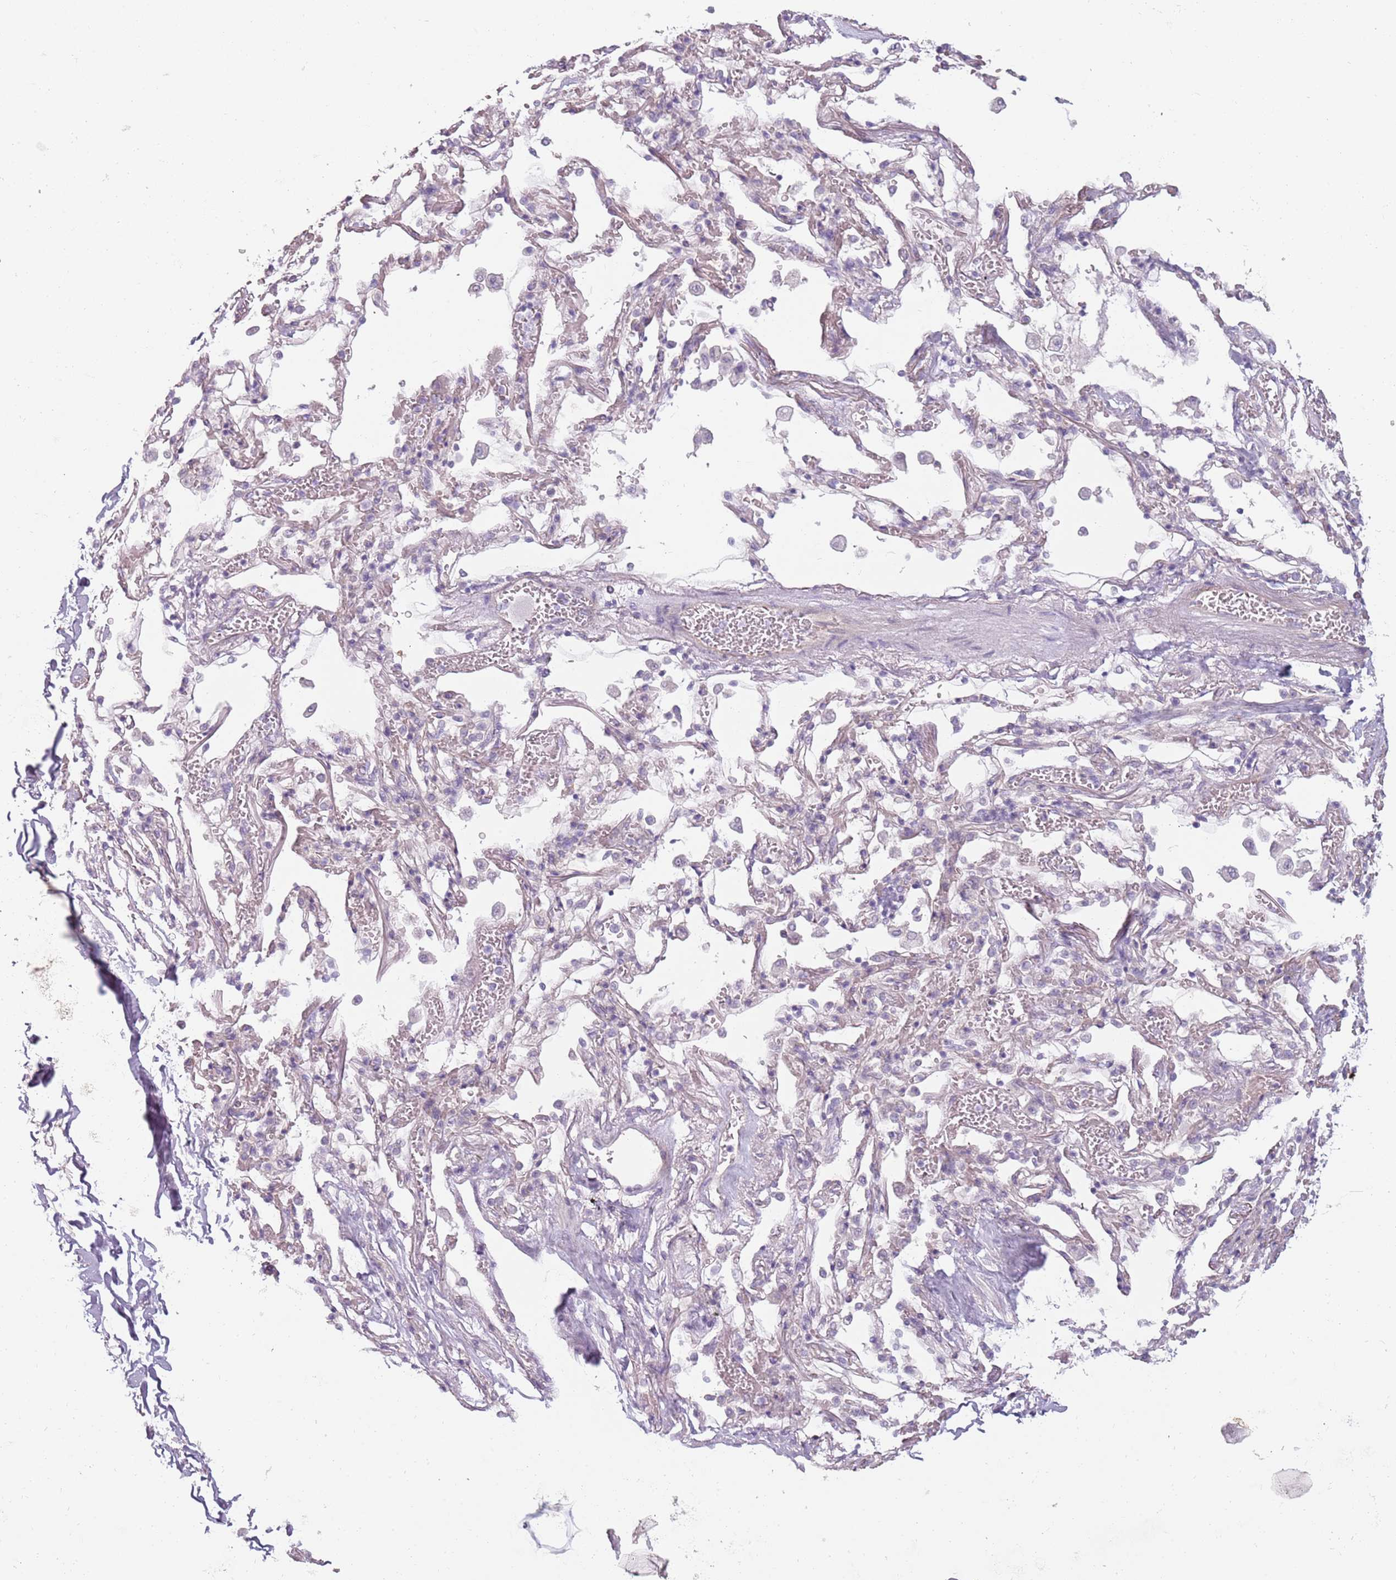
{"staining": {"intensity": "negative", "quantity": "none", "location": "none"}, "tissue": "adipose tissue", "cell_type": "Adipocytes", "image_type": "normal", "snomed": [{"axis": "morphology", "description": "Normal tissue, NOS"}, {"axis": "topography", "description": "Cartilage tissue"}], "caption": "IHC histopathology image of benign adipose tissue: adipose tissue stained with DAB (3,3'-diaminobenzidine) demonstrates no significant protein expression in adipocytes. (Immunohistochemistry (ihc), brightfield microscopy, high magnification).", "gene": "RFX2", "patient": {"sex": "male", "age": 73}}